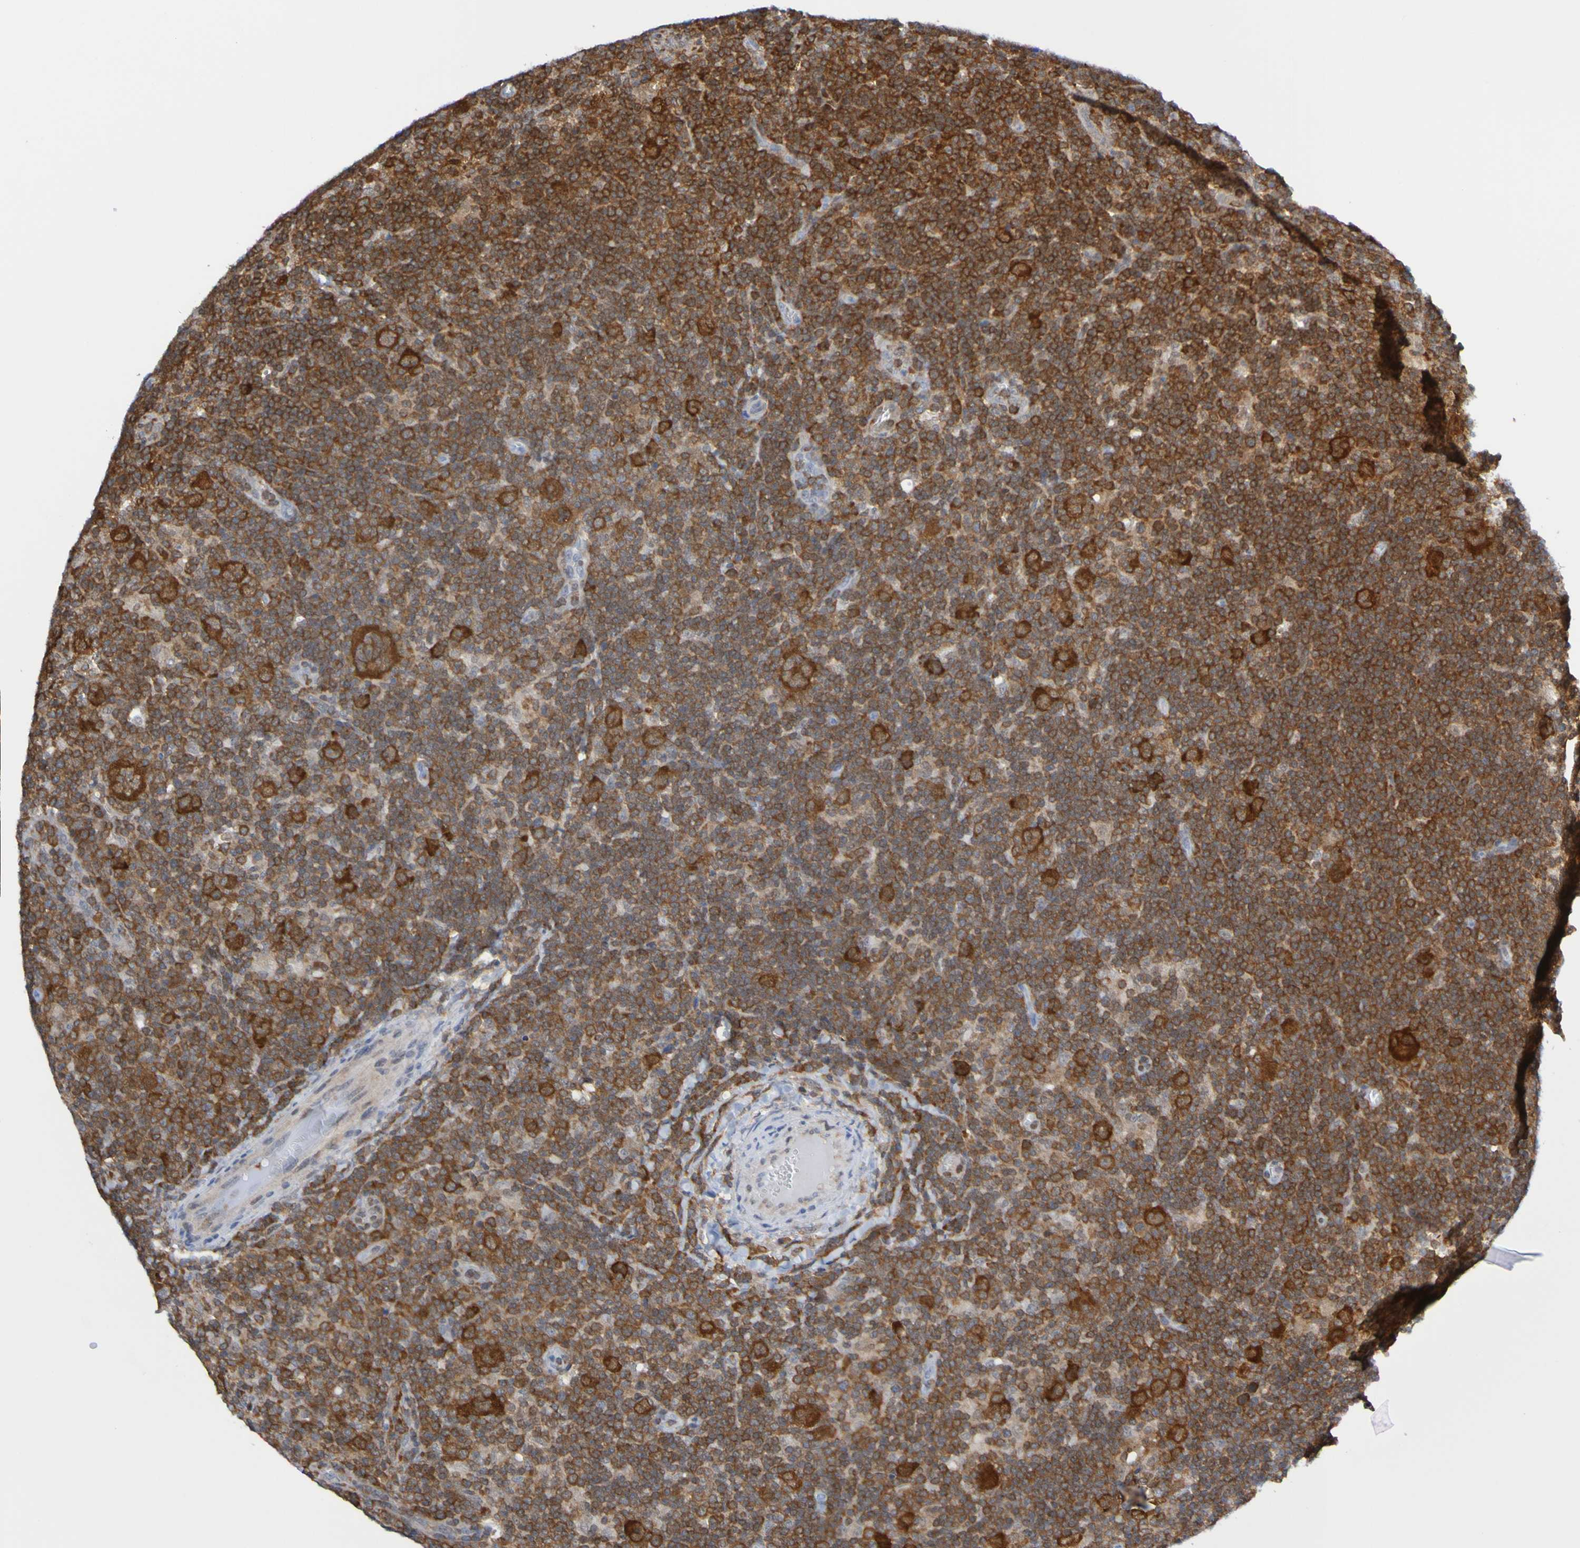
{"staining": {"intensity": "strong", "quantity": ">75%", "location": "cytoplasmic/membranous"}, "tissue": "lymphoma", "cell_type": "Tumor cells", "image_type": "cancer", "snomed": [{"axis": "morphology", "description": "Hodgkin's disease, NOS"}, {"axis": "topography", "description": "Lymph node"}], "caption": "Hodgkin's disease stained with immunohistochemistry (IHC) reveals strong cytoplasmic/membranous positivity in approximately >75% of tumor cells.", "gene": "ATIC", "patient": {"sex": "female", "age": 57}}